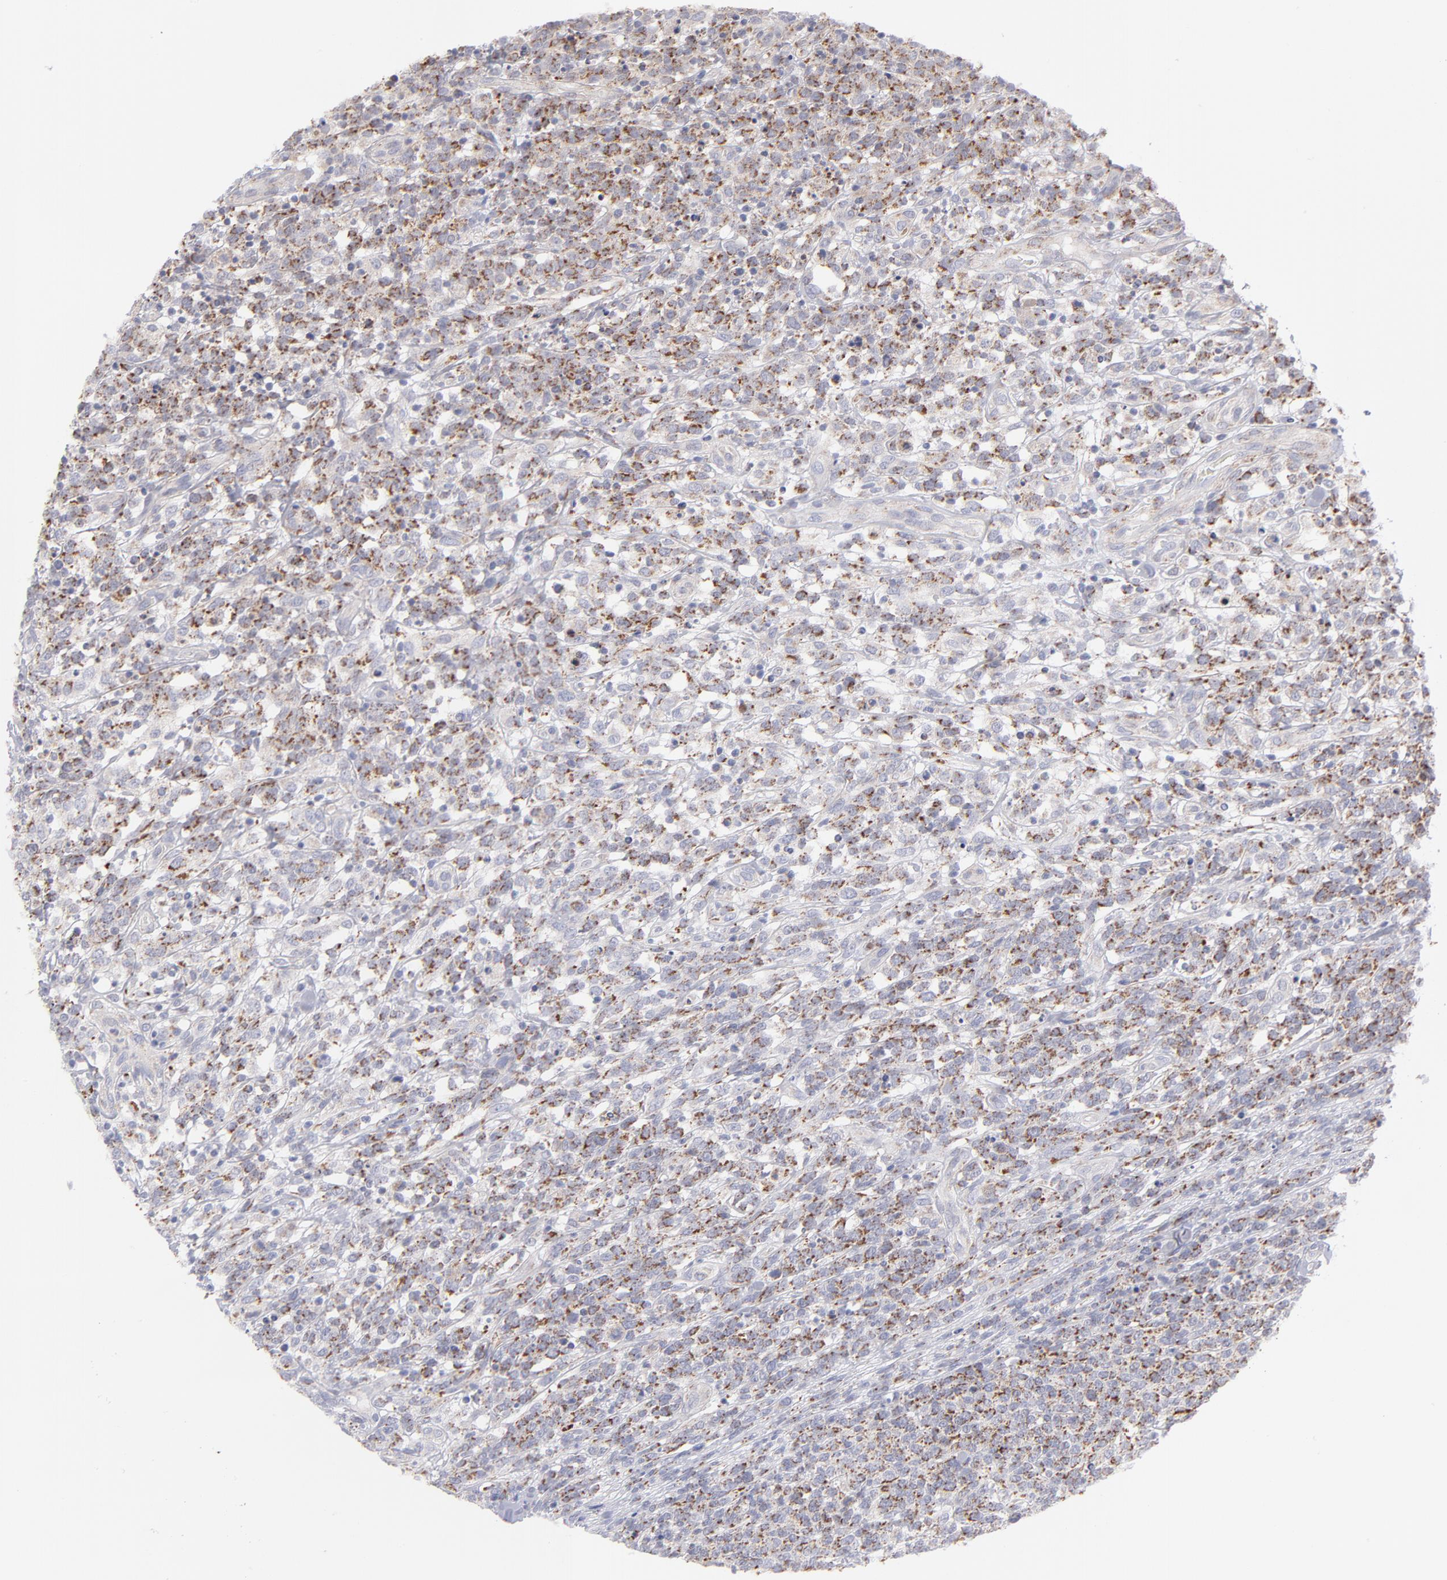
{"staining": {"intensity": "moderate", "quantity": "25%-75%", "location": "cytoplasmic/membranous"}, "tissue": "lymphoma", "cell_type": "Tumor cells", "image_type": "cancer", "snomed": [{"axis": "morphology", "description": "Malignant lymphoma, non-Hodgkin's type, High grade"}, {"axis": "topography", "description": "Lymph node"}], "caption": "There is medium levels of moderate cytoplasmic/membranous expression in tumor cells of lymphoma, as demonstrated by immunohistochemical staining (brown color).", "gene": "MTHFD2", "patient": {"sex": "female", "age": 73}}